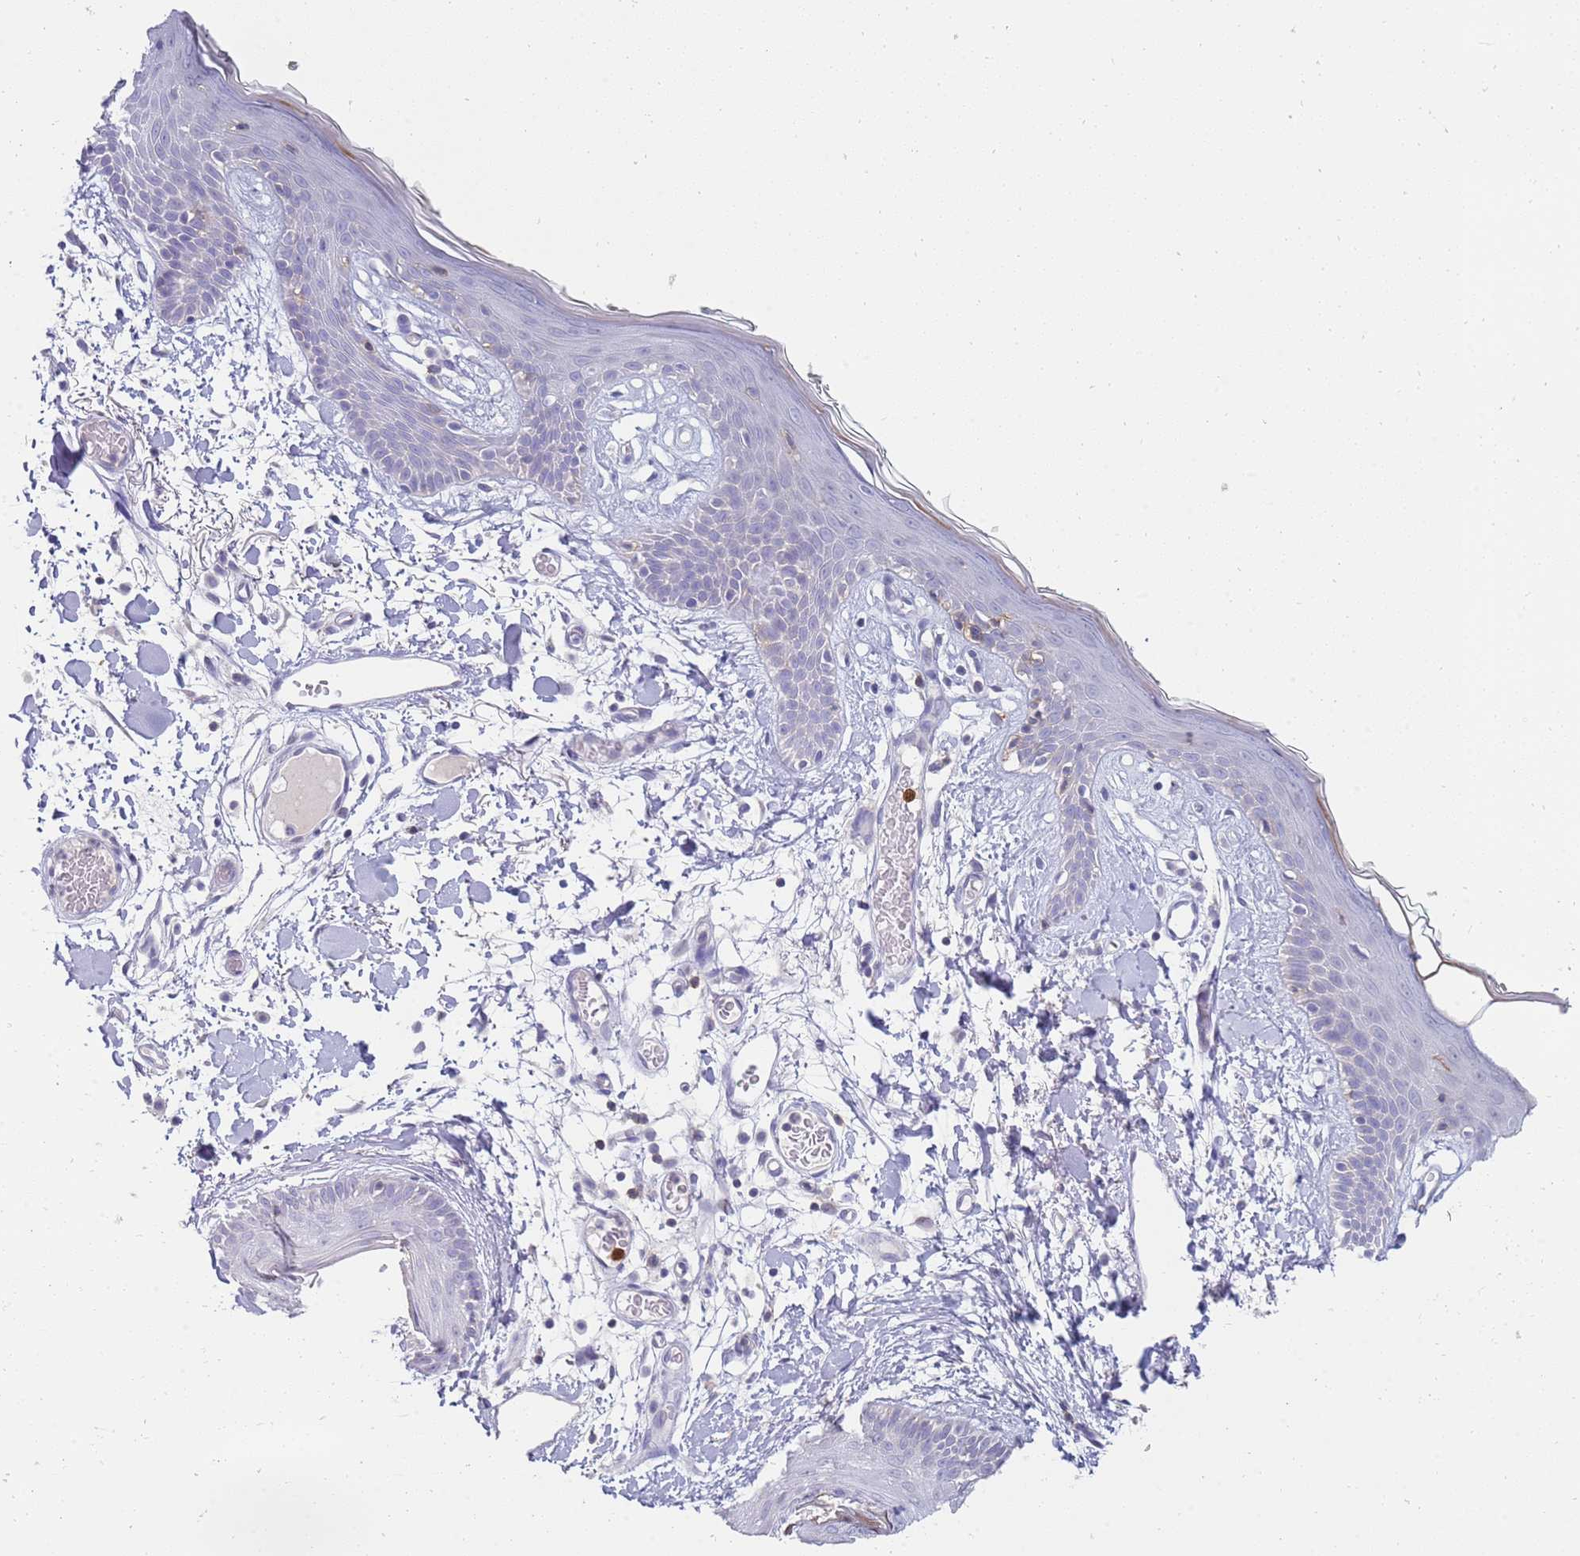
{"staining": {"intensity": "negative", "quantity": "none", "location": "none"}, "tissue": "skin", "cell_type": "Fibroblasts", "image_type": "normal", "snomed": [{"axis": "morphology", "description": "Normal tissue, NOS"}, {"axis": "topography", "description": "Skin"}], "caption": "Protein analysis of unremarkable skin shows no significant positivity in fibroblasts. The staining was performed using DAB to visualize the protein expression in brown, while the nuclei were stained in blue with hematoxylin (Magnification: 20x).", "gene": "STK25", "patient": {"sex": "male", "age": 79}}